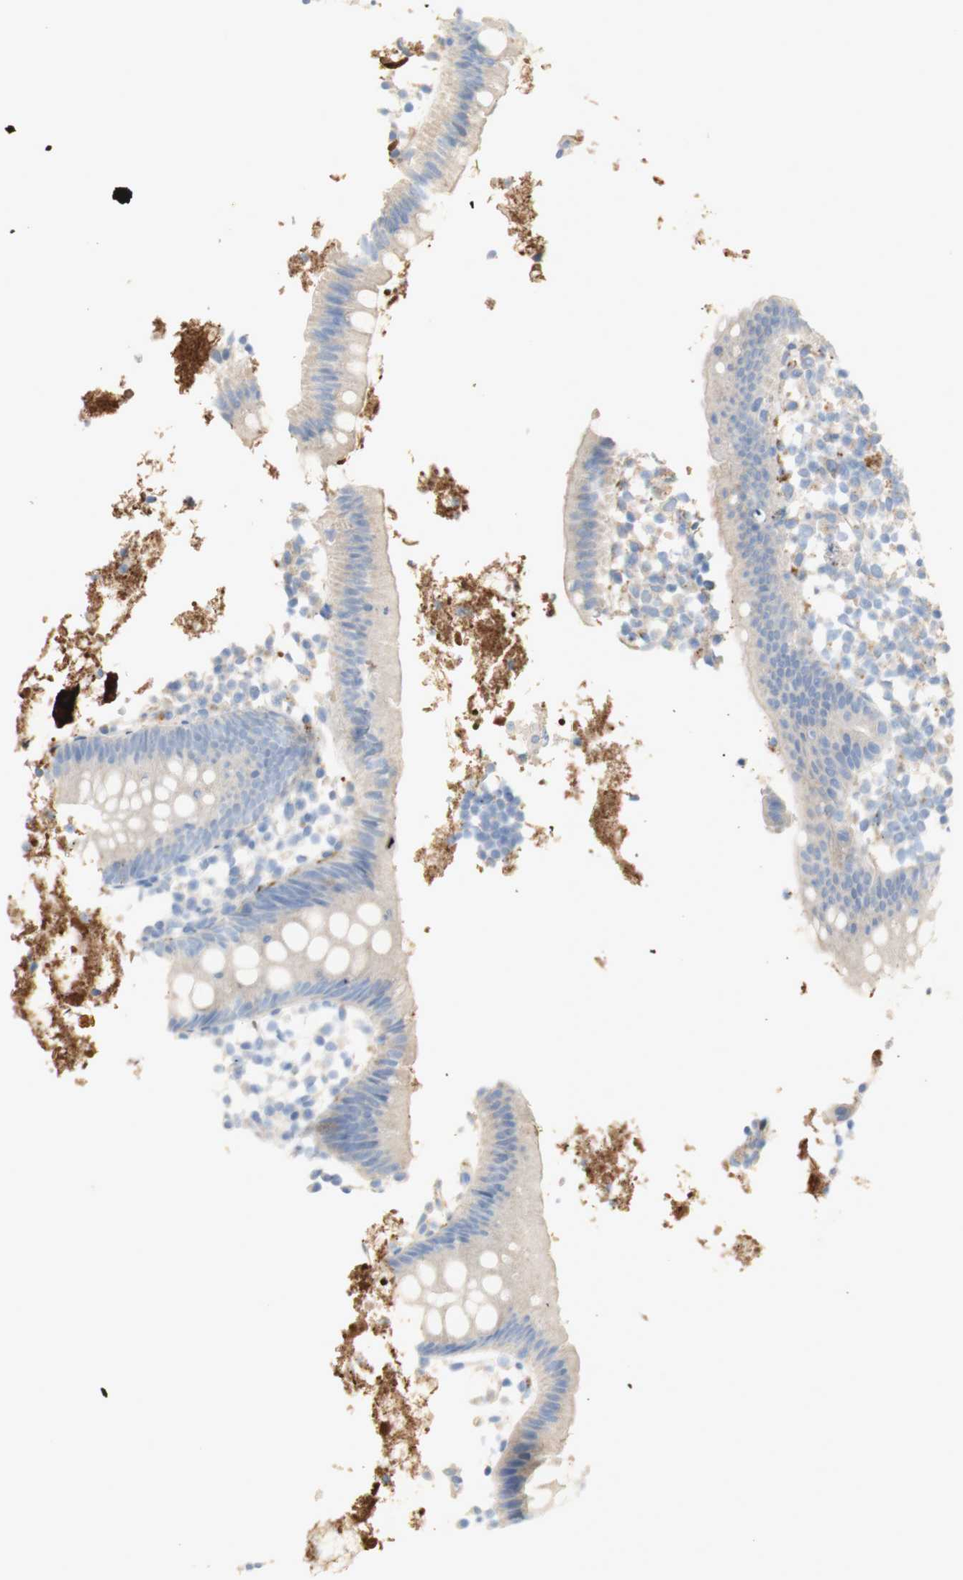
{"staining": {"intensity": "weak", "quantity": "25%-75%", "location": "cytoplasmic/membranous"}, "tissue": "appendix", "cell_type": "Glandular cells", "image_type": "normal", "snomed": [{"axis": "morphology", "description": "Normal tissue, NOS"}, {"axis": "topography", "description": "Appendix"}], "caption": "Brown immunohistochemical staining in unremarkable human appendix exhibits weak cytoplasmic/membranous positivity in approximately 25%-75% of glandular cells. Immunohistochemistry stains the protein of interest in brown and the nuclei are stained blue.", "gene": "GAN", "patient": {"sex": "female", "age": 20}}